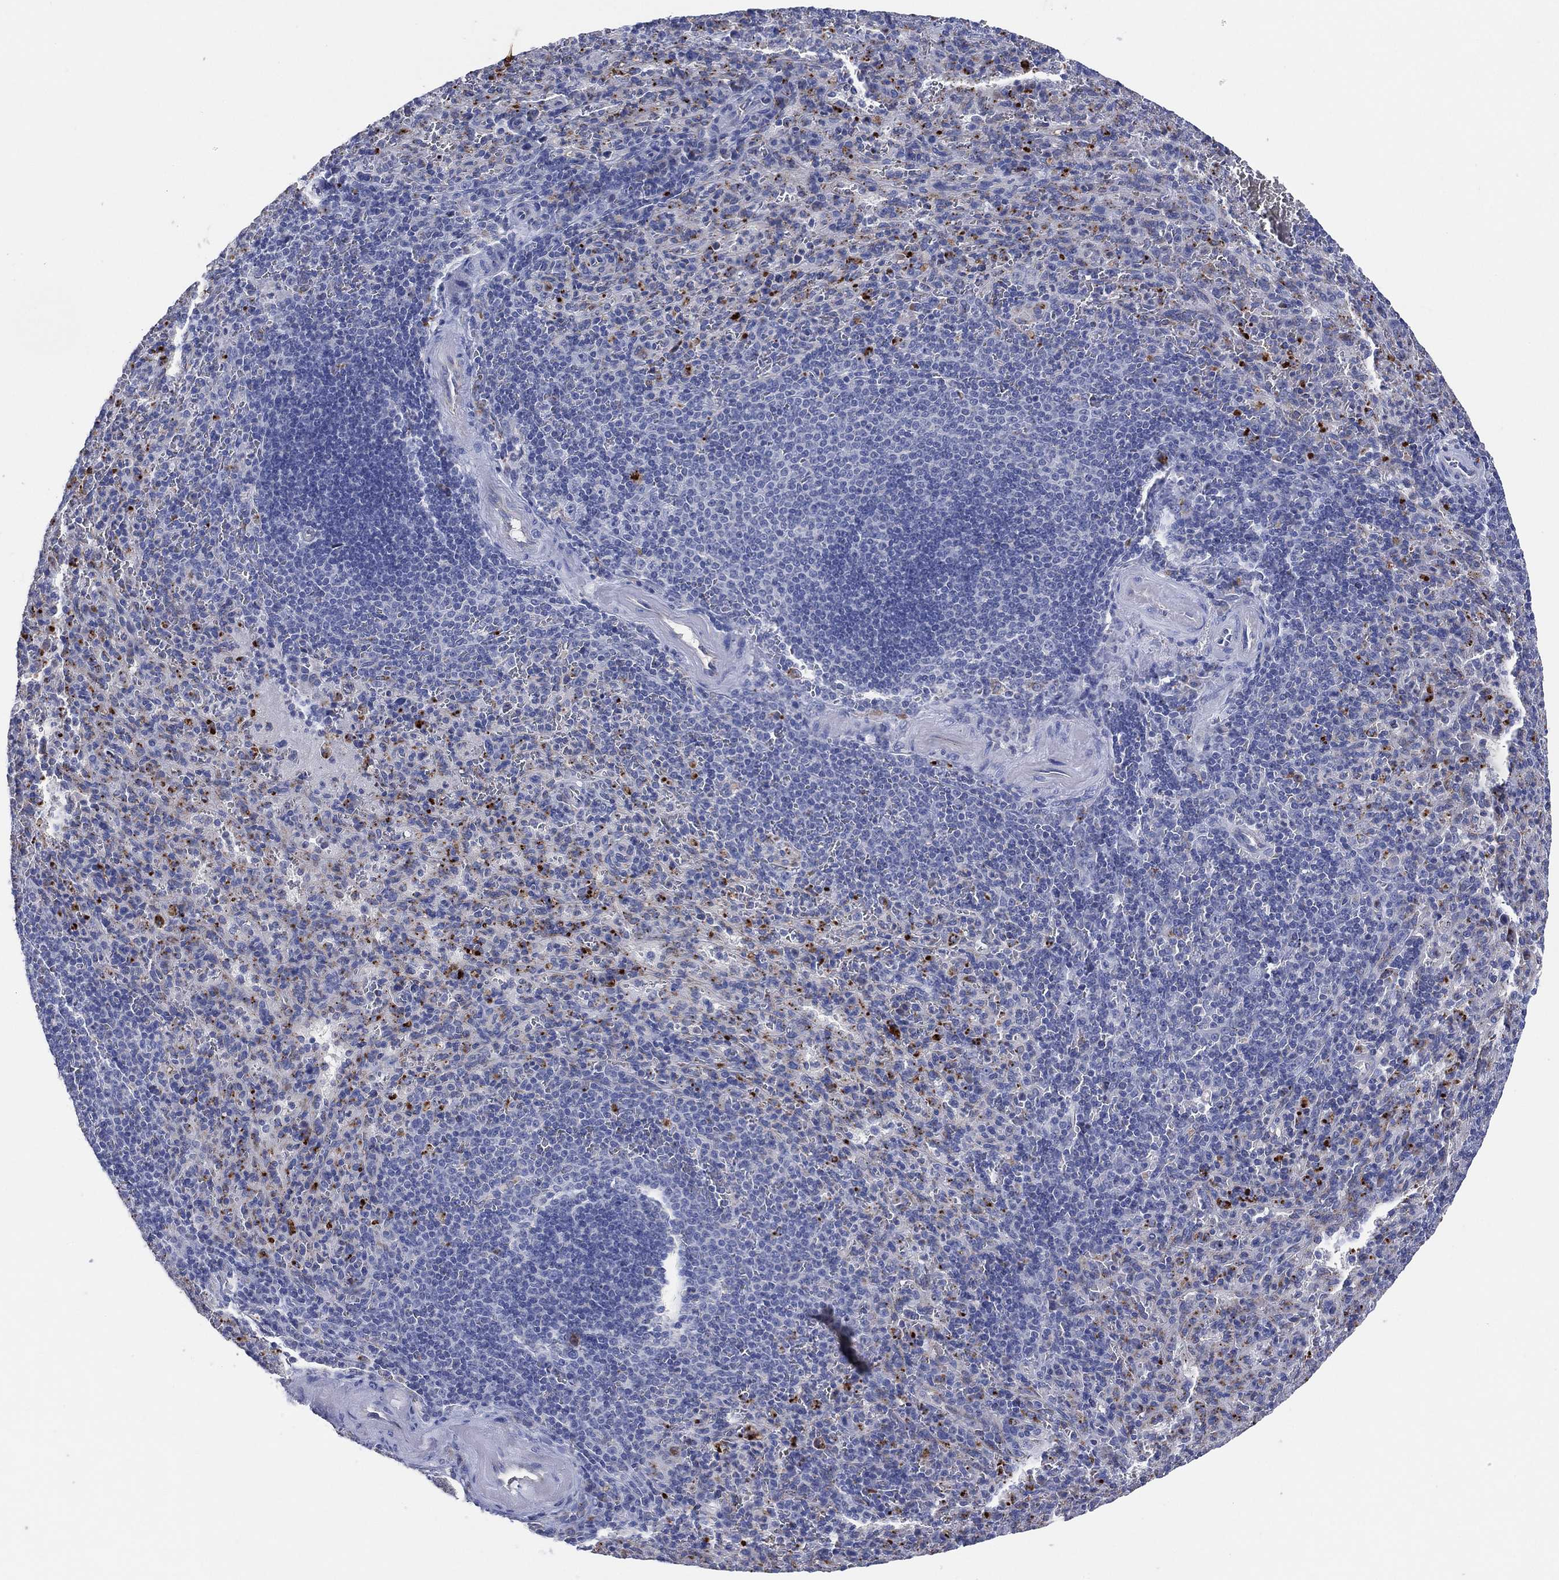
{"staining": {"intensity": "negative", "quantity": "none", "location": "none"}, "tissue": "spleen", "cell_type": "Cells in red pulp", "image_type": "normal", "snomed": [{"axis": "morphology", "description": "Normal tissue, NOS"}, {"axis": "topography", "description": "Spleen"}], "caption": "Immunohistochemical staining of normal spleen reveals no significant positivity in cells in red pulp.", "gene": "GALNS", "patient": {"sex": "male", "age": 57}}